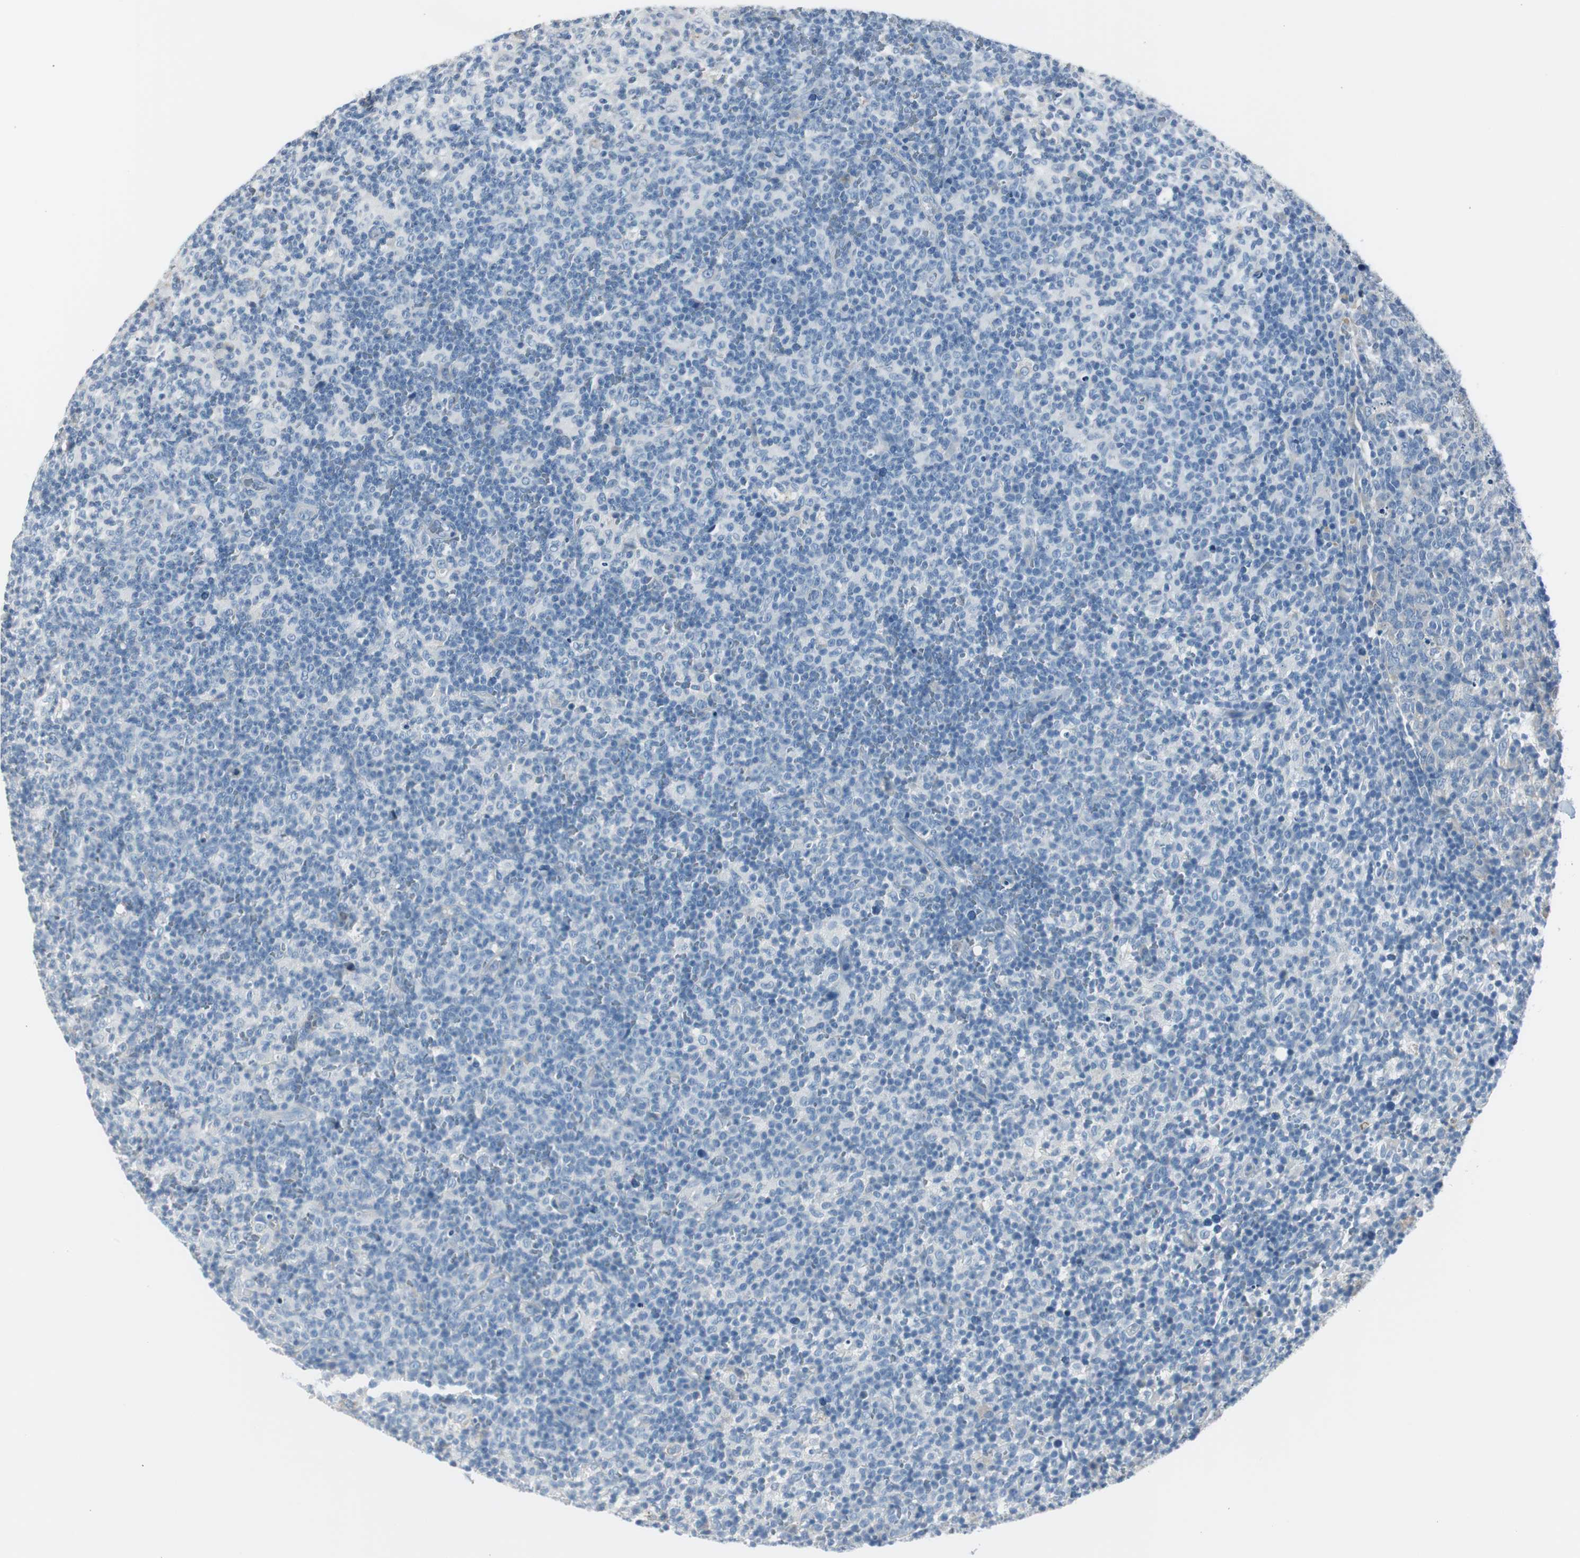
{"staining": {"intensity": "negative", "quantity": "none", "location": "none"}, "tissue": "lymph node", "cell_type": "Germinal center cells", "image_type": "normal", "snomed": [{"axis": "morphology", "description": "Normal tissue, NOS"}, {"axis": "morphology", "description": "Inflammation, NOS"}, {"axis": "topography", "description": "Lymph node"}], "caption": "Unremarkable lymph node was stained to show a protein in brown. There is no significant staining in germinal center cells.", "gene": "SERPINF1", "patient": {"sex": "male", "age": 55}}